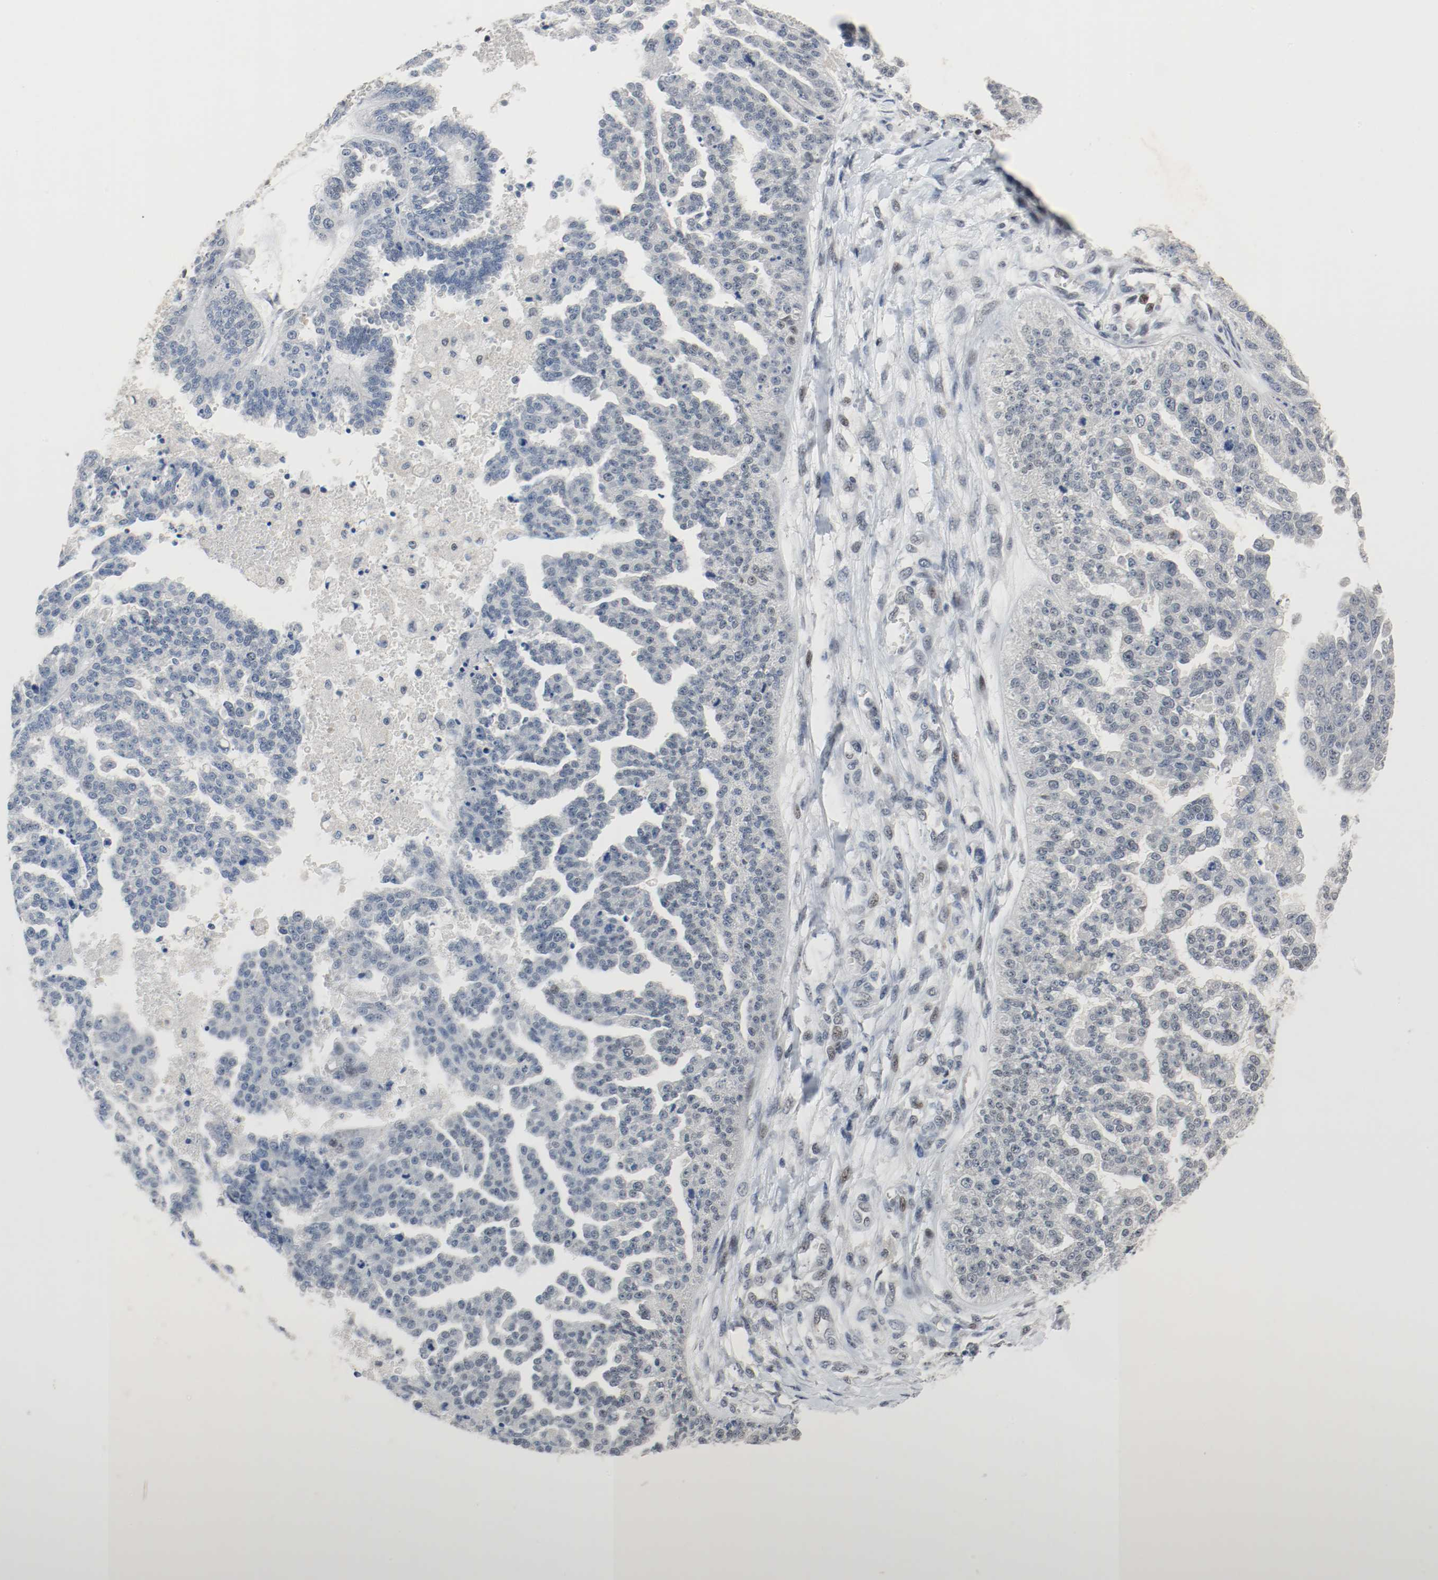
{"staining": {"intensity": "weak", "quantity": "<25%", "location": "nuclear"}, "tissue": "ovarian cancer", "cell_type": "Tumor cells", "image_type": "cancer", "snomed": [{"axis": "morphology", "description": "Cystadenocarcinoma, serous, NOS"}, {"axis": "topography", "description": "Ovary"}], "caption": "High power microscopy photomicrograph of an IHC micrograph of serous cystadenocarcinoma (ovarian), revealing no significant expression in tumor cells. The staining is performed using DAB (3,3'-diaminobenzidine) brown chromogen with nuclei counter-stained in using hematoxylin.", "gene": "ASH1L", "patient": {"sex": "female", "age": 58}}